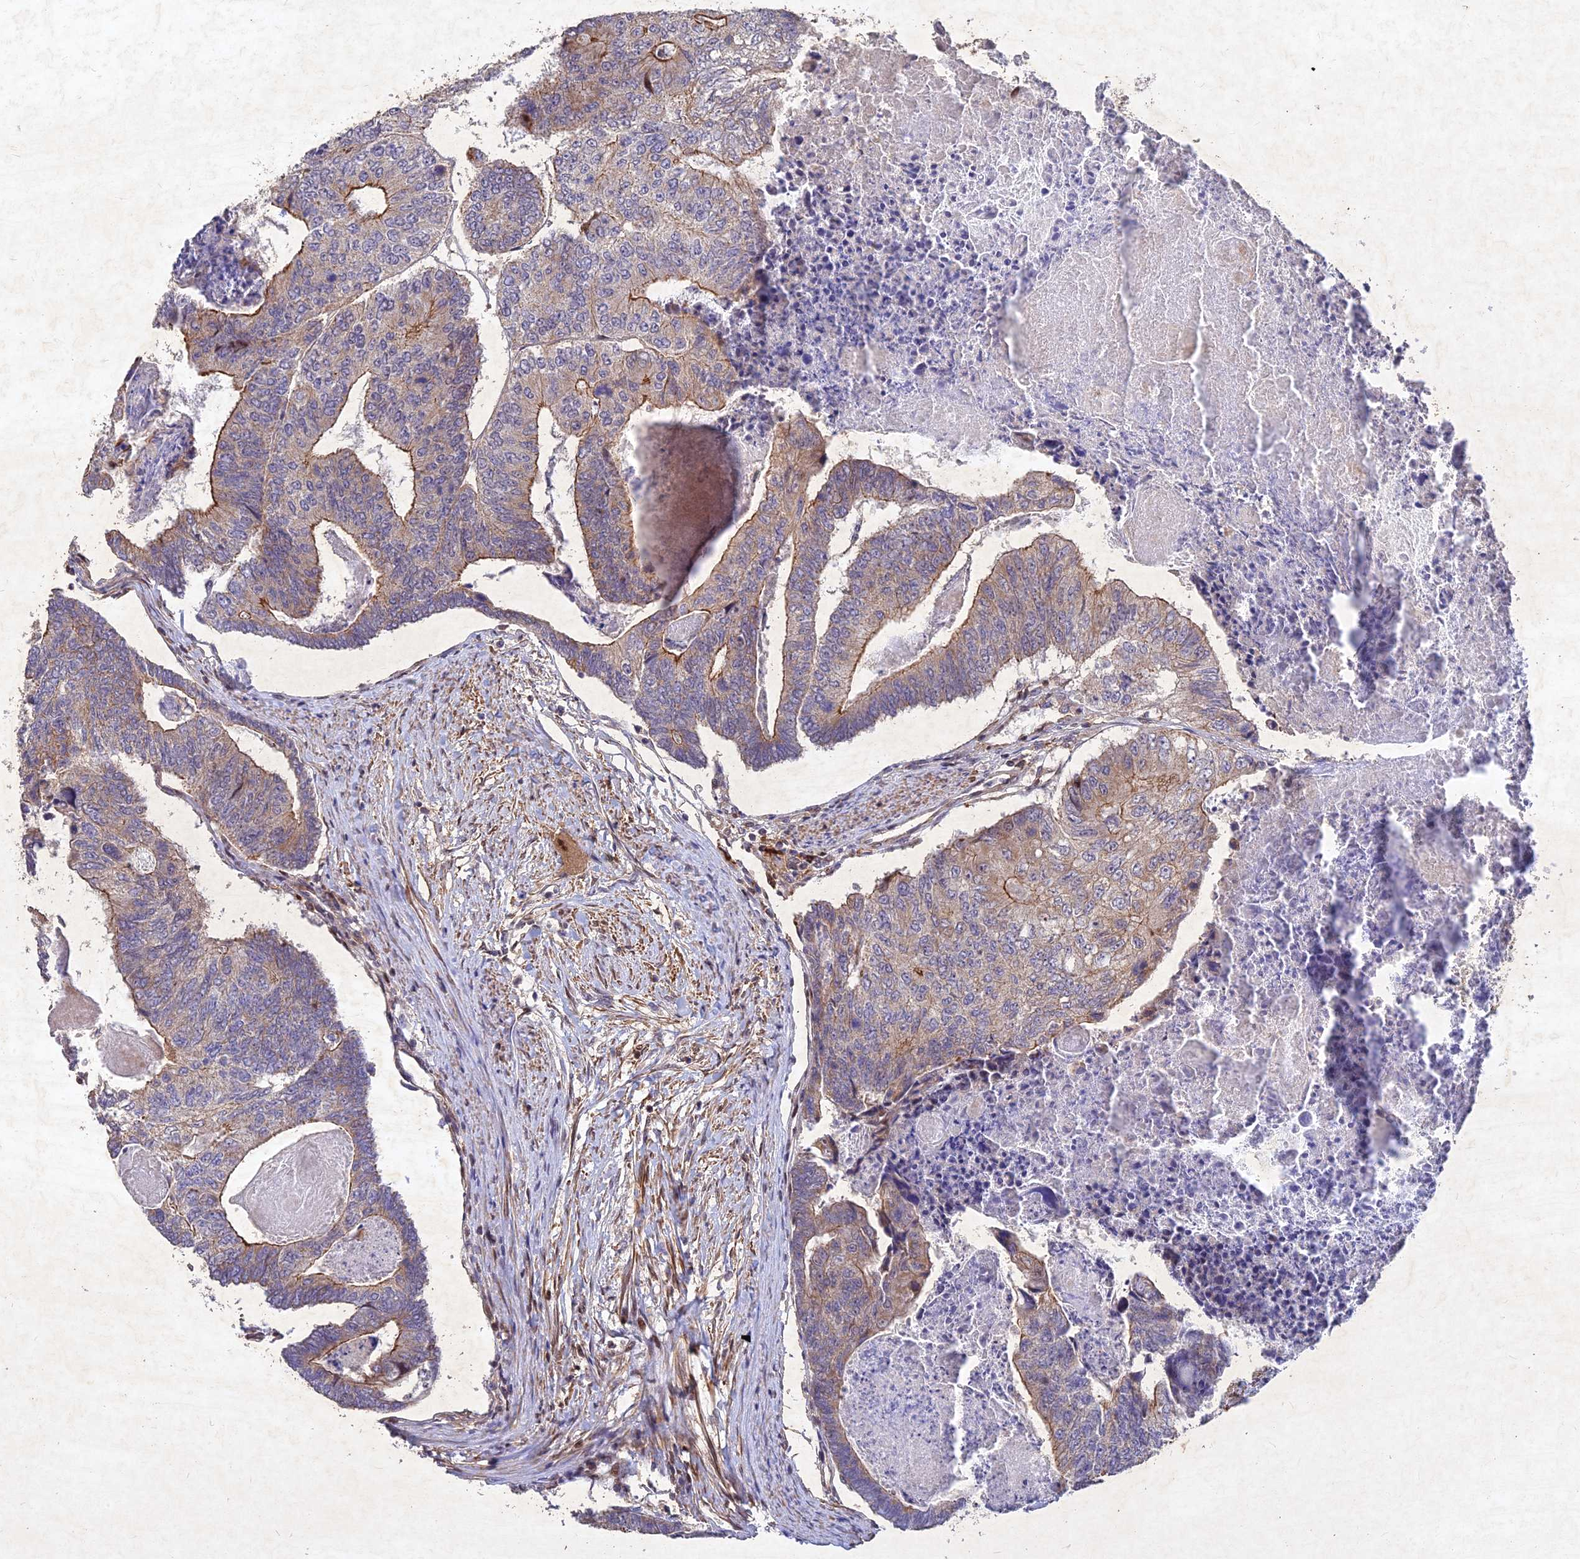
{"staining": {"intensity": "moderate", "quantity": "<25%", "location": "cytoplasmic/membranous"}, "tissue": "colorectal cancer", "cell_type": "Tumor cells", "image_type": "cancer", "snomed": [{"axis": "morphology", "description": "Adenocarcinoma, NOS"}, {"axis": "topography", "description": "Colon"}], "caption": "Moderate cytoplasmic/membranous protein expression is identified in about <25% of tumor cells in adenocarcinoma (colorectal).", "gene": "RELCH", "patient": {"sex": "female", "age": 67}}